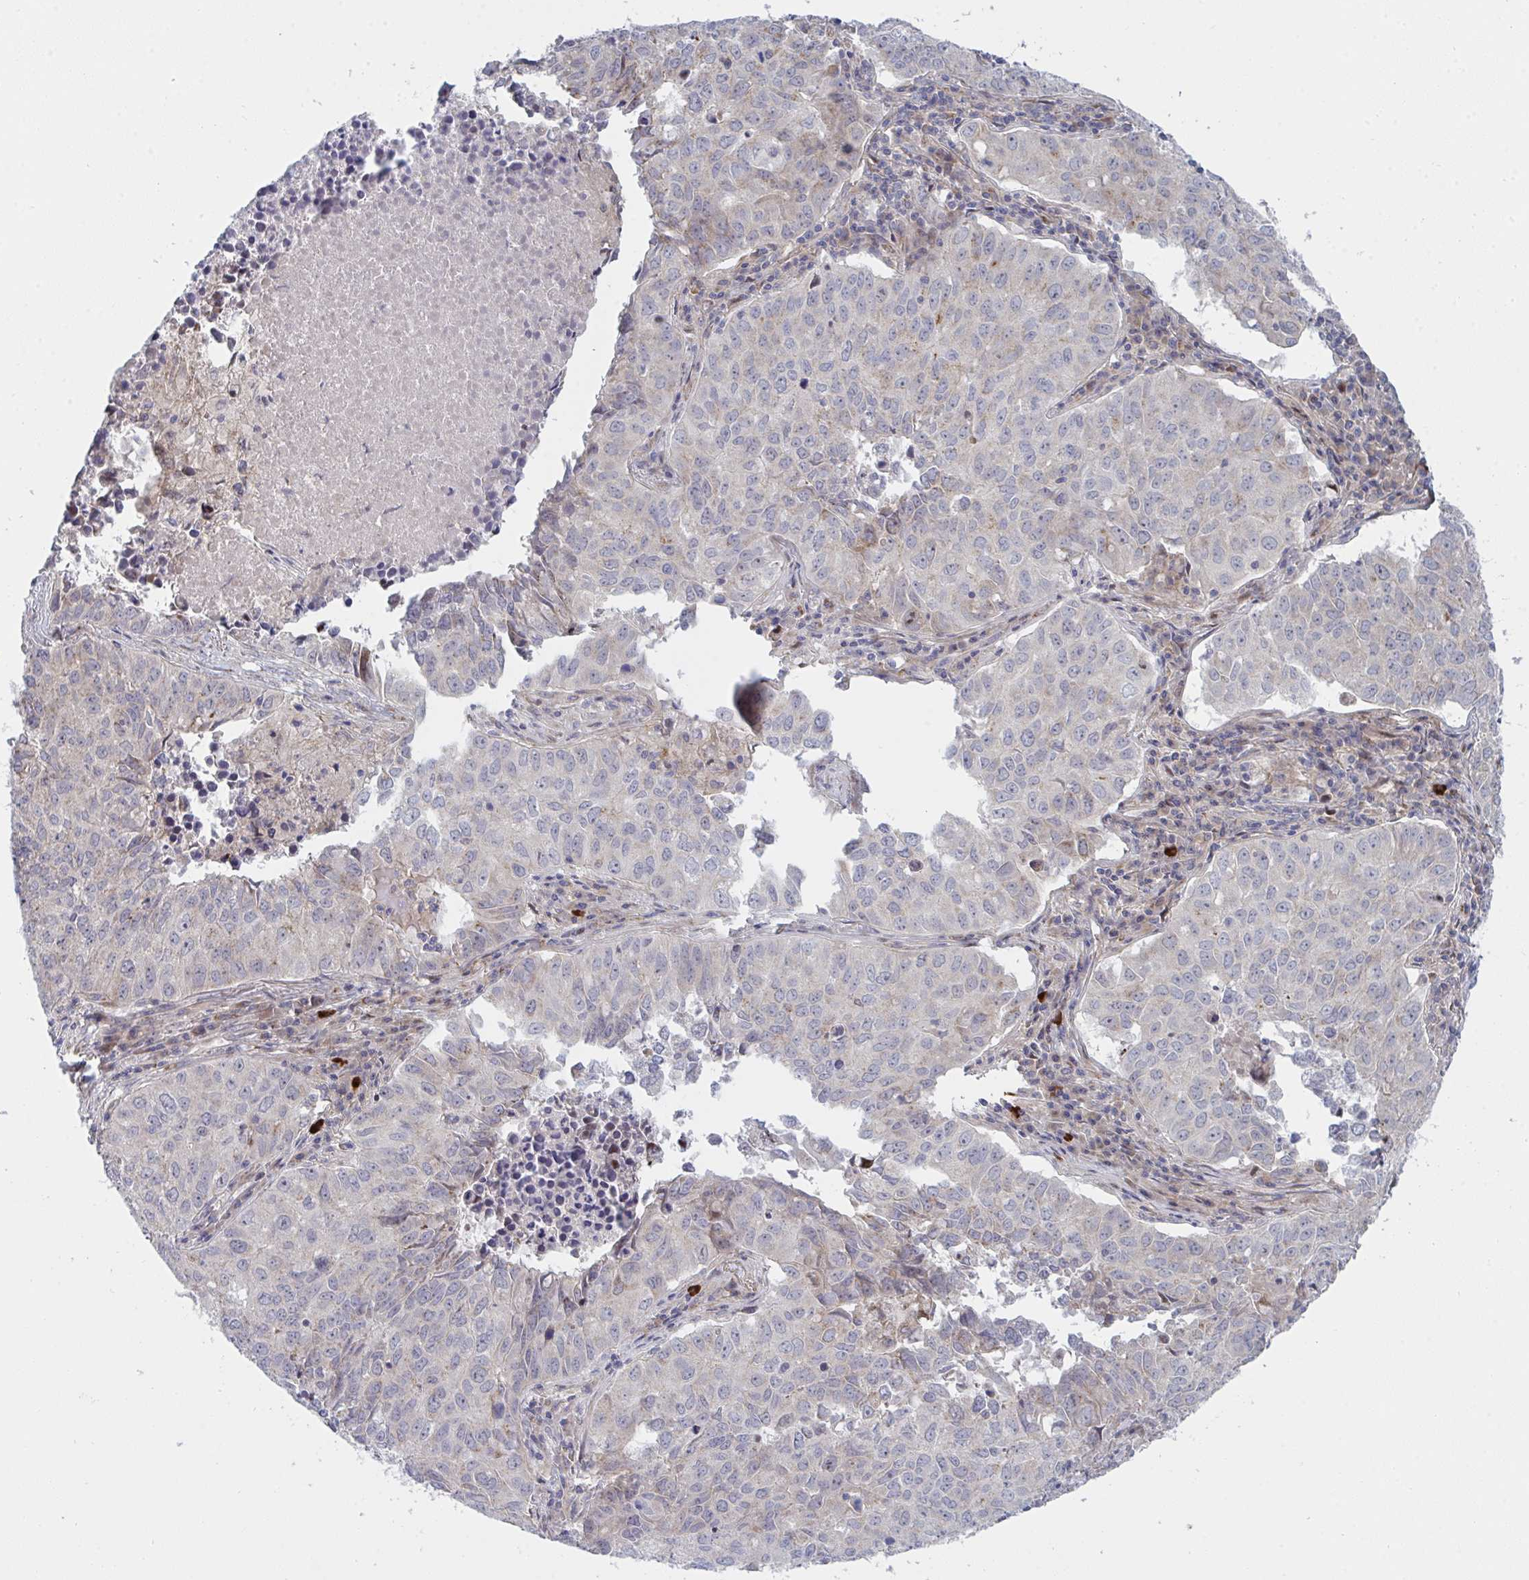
{"staining": {"intensity": "negative", "quantity": "none", "location": "none"}, "tissue": "lung cancer", "cell_type": "Tumor cells", "image_type": "cancer", "snomed": [{"axis": "morphology", "description": "Adenocarcinoma, NOS"}, {"axis": "topography", "description": "Lung"}], "caption": "There is no significant staining in tumor cells of lung cancer (adenocarcinoma).", "gene": "TNFSF4", "patient": {"sex": "female", "age": 50}}